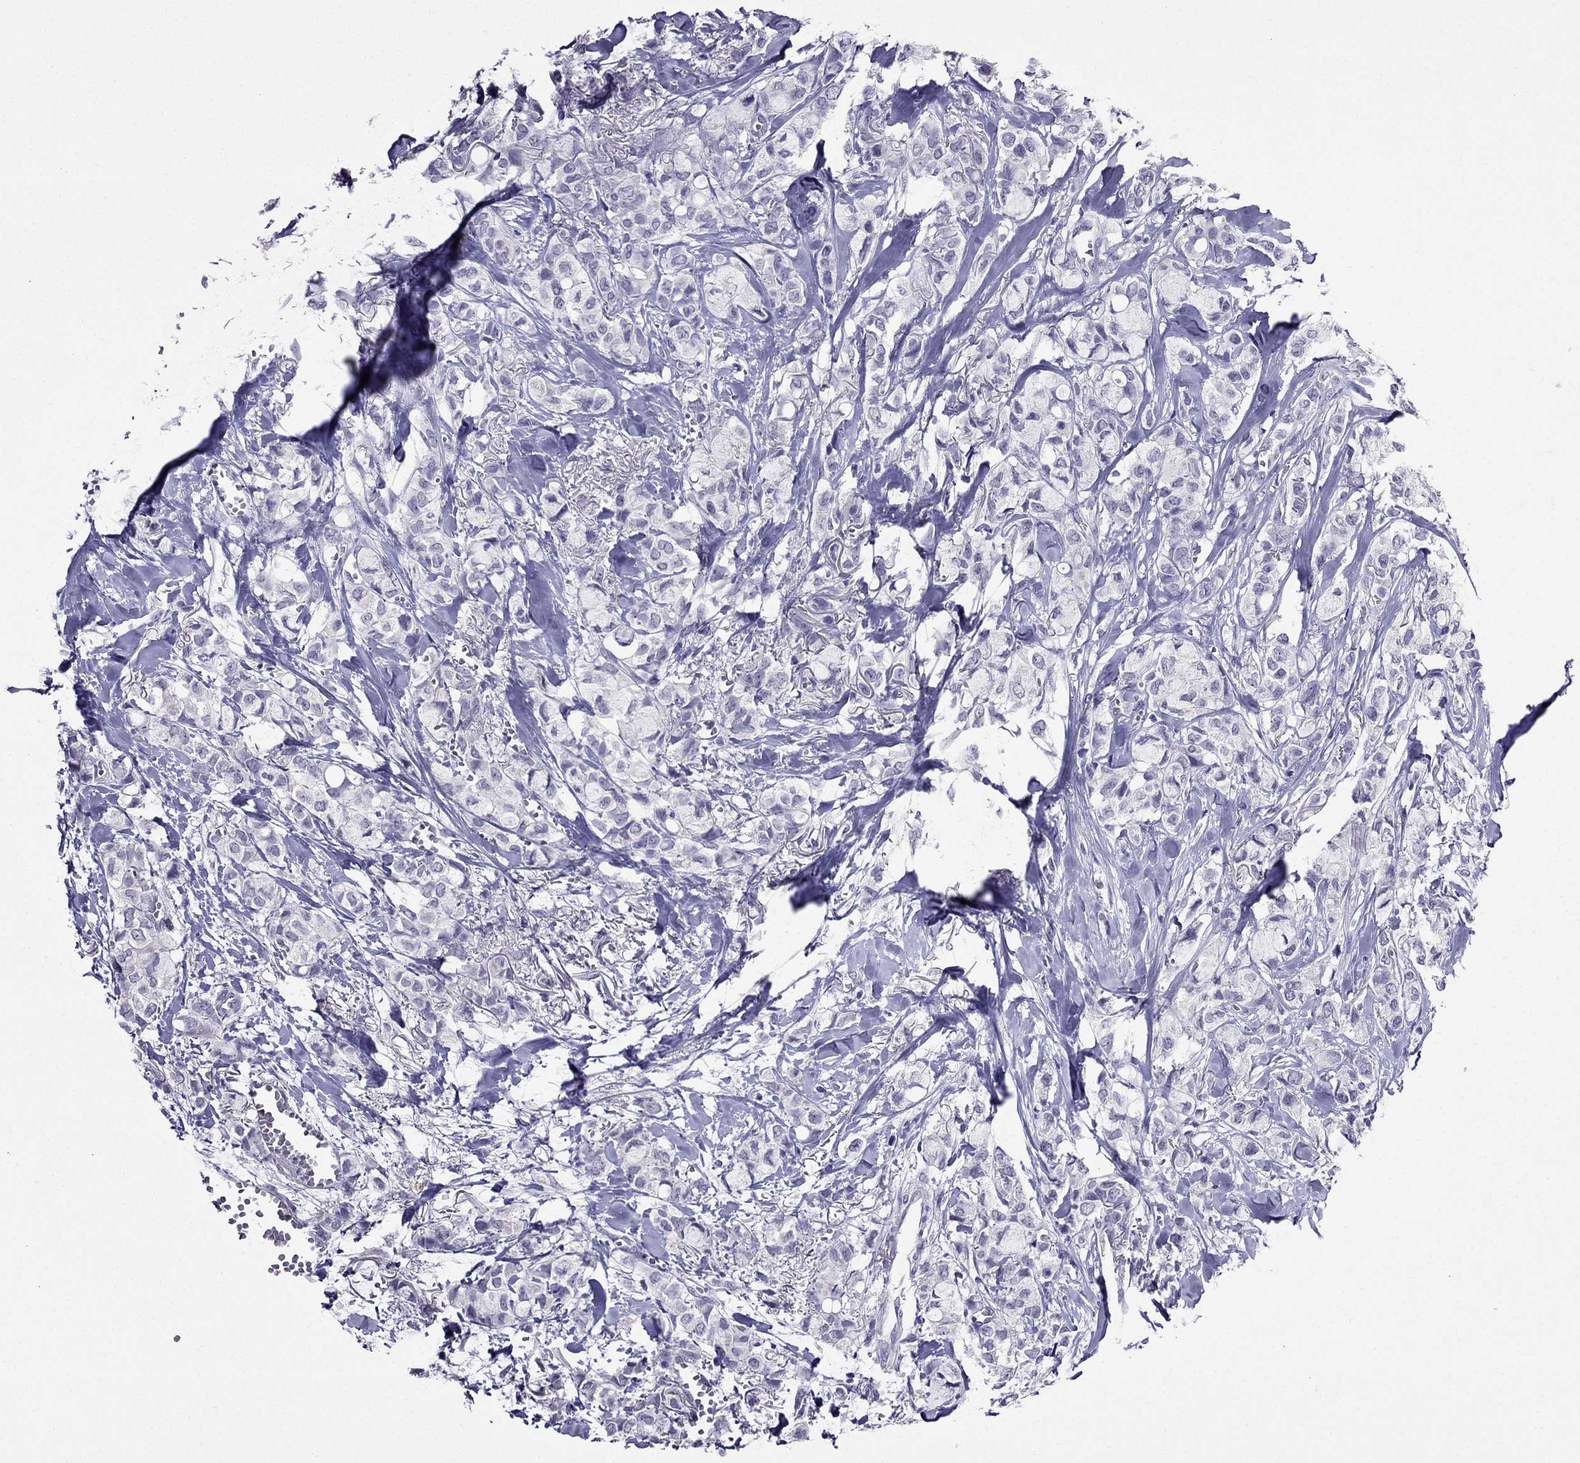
{"staining": {"intensity": "negative", "quantity": "none", "location": "none"}, "tissue": "breast cancer", "cell_type": "Tumor cells", "image_type": "cancer", "snomed": [{"axis": "morphology", "description": "Duct carcinoma"}, {"axis": "topography", "description": "Breast"}], "caption": "A high-resolution micrograph shows IHC staining of breast cancer (infiltrating ductal carcinoma), which displays no significant positivity in tumor cells.", "gene": "OLFM4", "patient": {"sex": "female", "age": 85}}